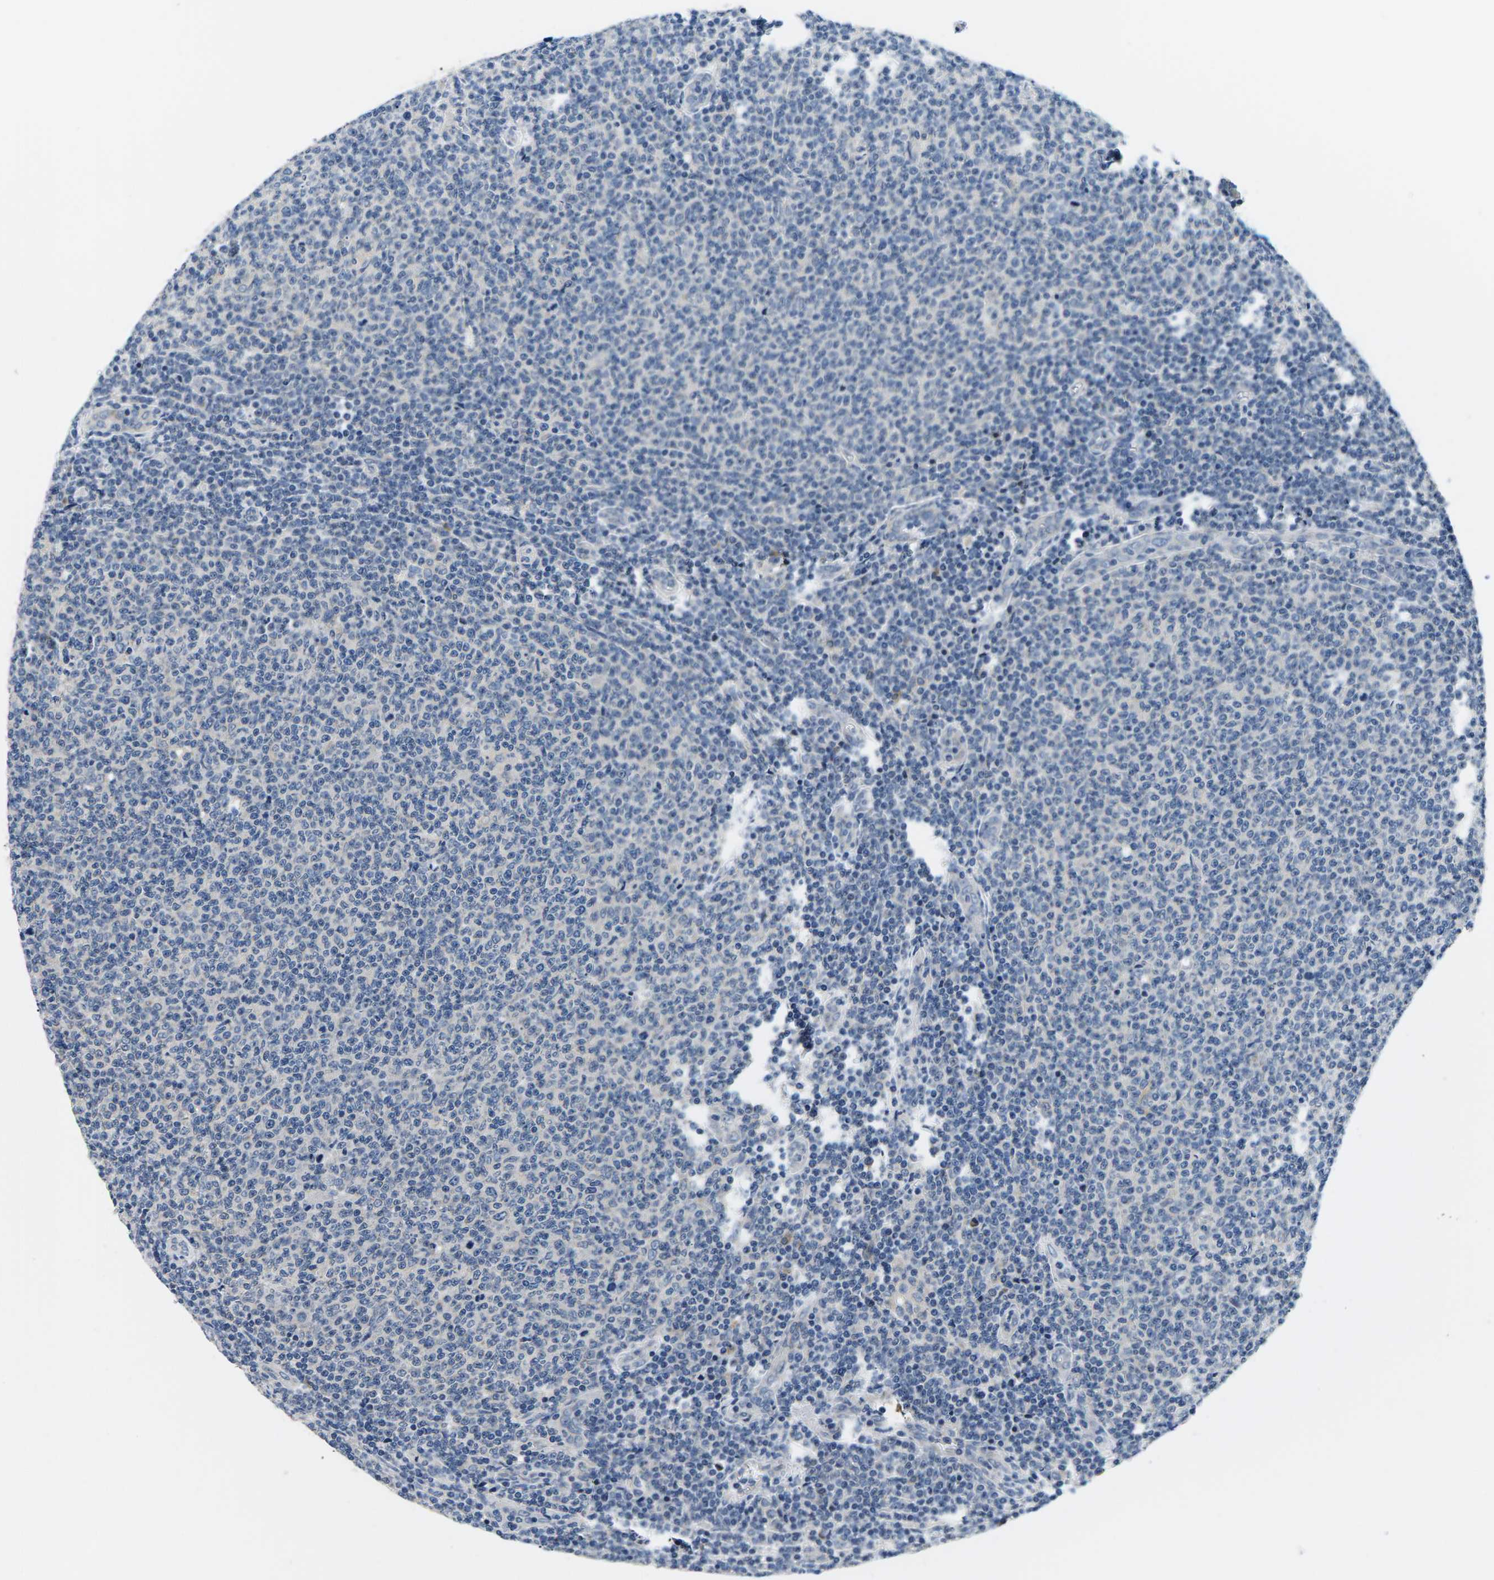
{"staining": {"intensity": "negative", "quantity": "none", "location": "none"}, "tissue": "lymphoma", "cell_type": "Tumor cells", "image_type": "cancer", "snomed": [{"axis": "morphology", "description": "Malignant lymphoma, non-Hodgkin's type, Low grade"}, {"axis": "topography", "description": "Lymph node"}], "caption": "Immunohistochemical staining of human malignant lymphoma, non-Hodgkin's type (low-grade) shows no significant staining in tumor cells.", "gene": "ERGIC3", "patient": {"sex": "male", "age": 66}}